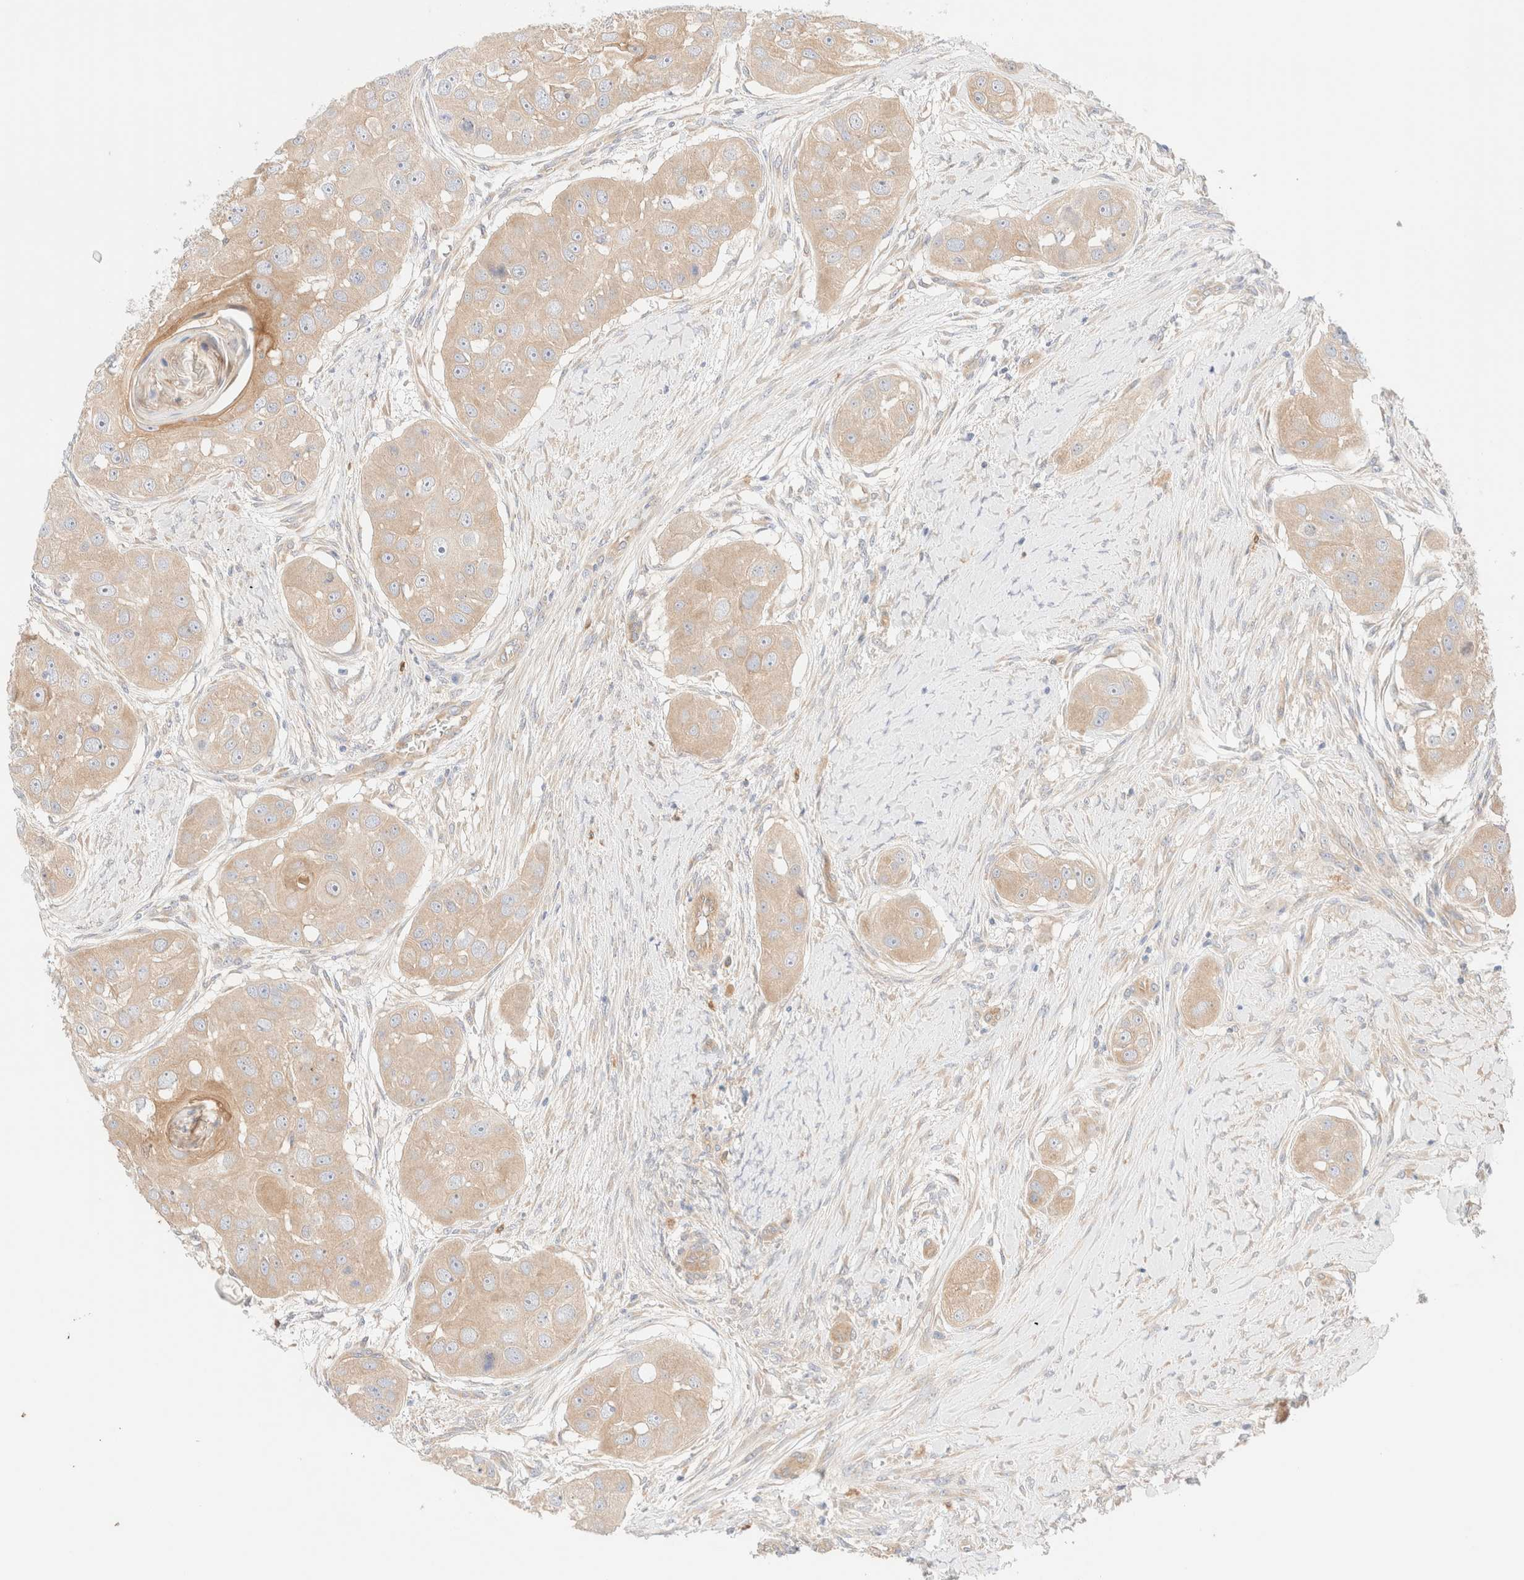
{"staining": {"intensity": "weak", "quantity": "<25%", "location": "cytoplasmic/membranous"}, "tissue": "head and neck cancer", "cell_type": "Tumor cells", "image_type": "cancer", "snomed": [{"axis": "morphology", "description": "Normal tissue, NOS"}, {"axis": "morphology", "description": "Squamous cell carcinoma, NOS"}, {"axis": "topography", "description": "Skeletal muscle"}, {"axis": "topography", "description": "Head-Neck"}], "caption": "Head and neck cancer was stained to show a protein in brown. There is no significant staining in tumor cells. (DAB (3,3'-diaminobenzidine) IHC with hematoxylin counter stain).", "gene": "NIBAN2", "patient": {"sex": "male", "age": 51}}